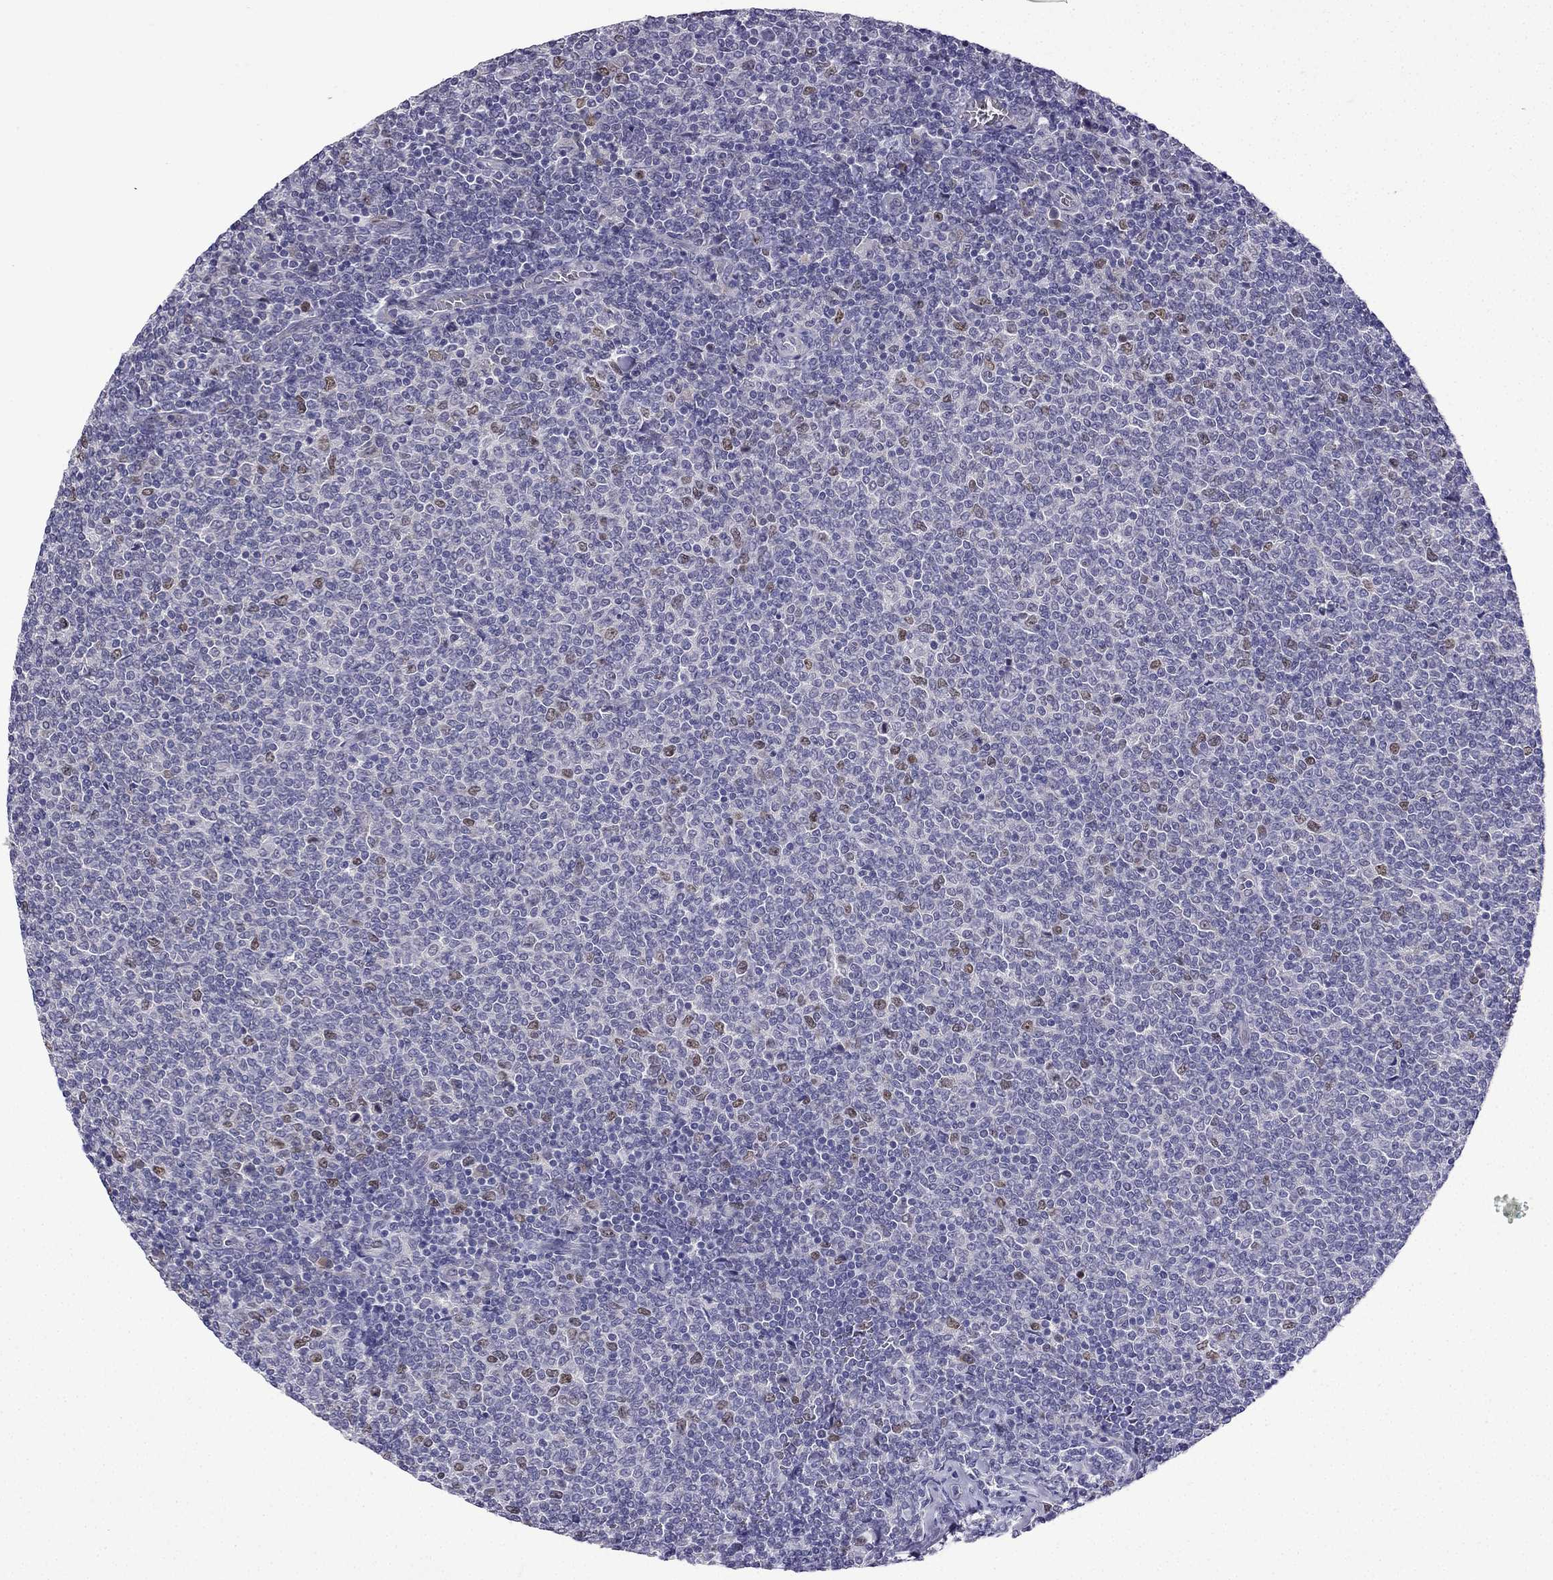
{"staining": {"intensity": "moderate", "quantity": "<25%", "location": "nuclear"}, "tissue": "lymphoma", "cell_type": "Tumor cells", "image_type": "cancer", "snomed": [{"axis": "morphology", "description": "Malignant lymphoma, non-Hodgkin's type, Low grade"}, {"axis": "topography", "description": "Lymph node"}], "caption": "Immunohistochemical staining of lymphoma shows low levels of moderate nuclear protein positivity in approximately <25% of tumor cells.", "gene": "UHRF1", "patient": {"sex": "male", "age": 52}}